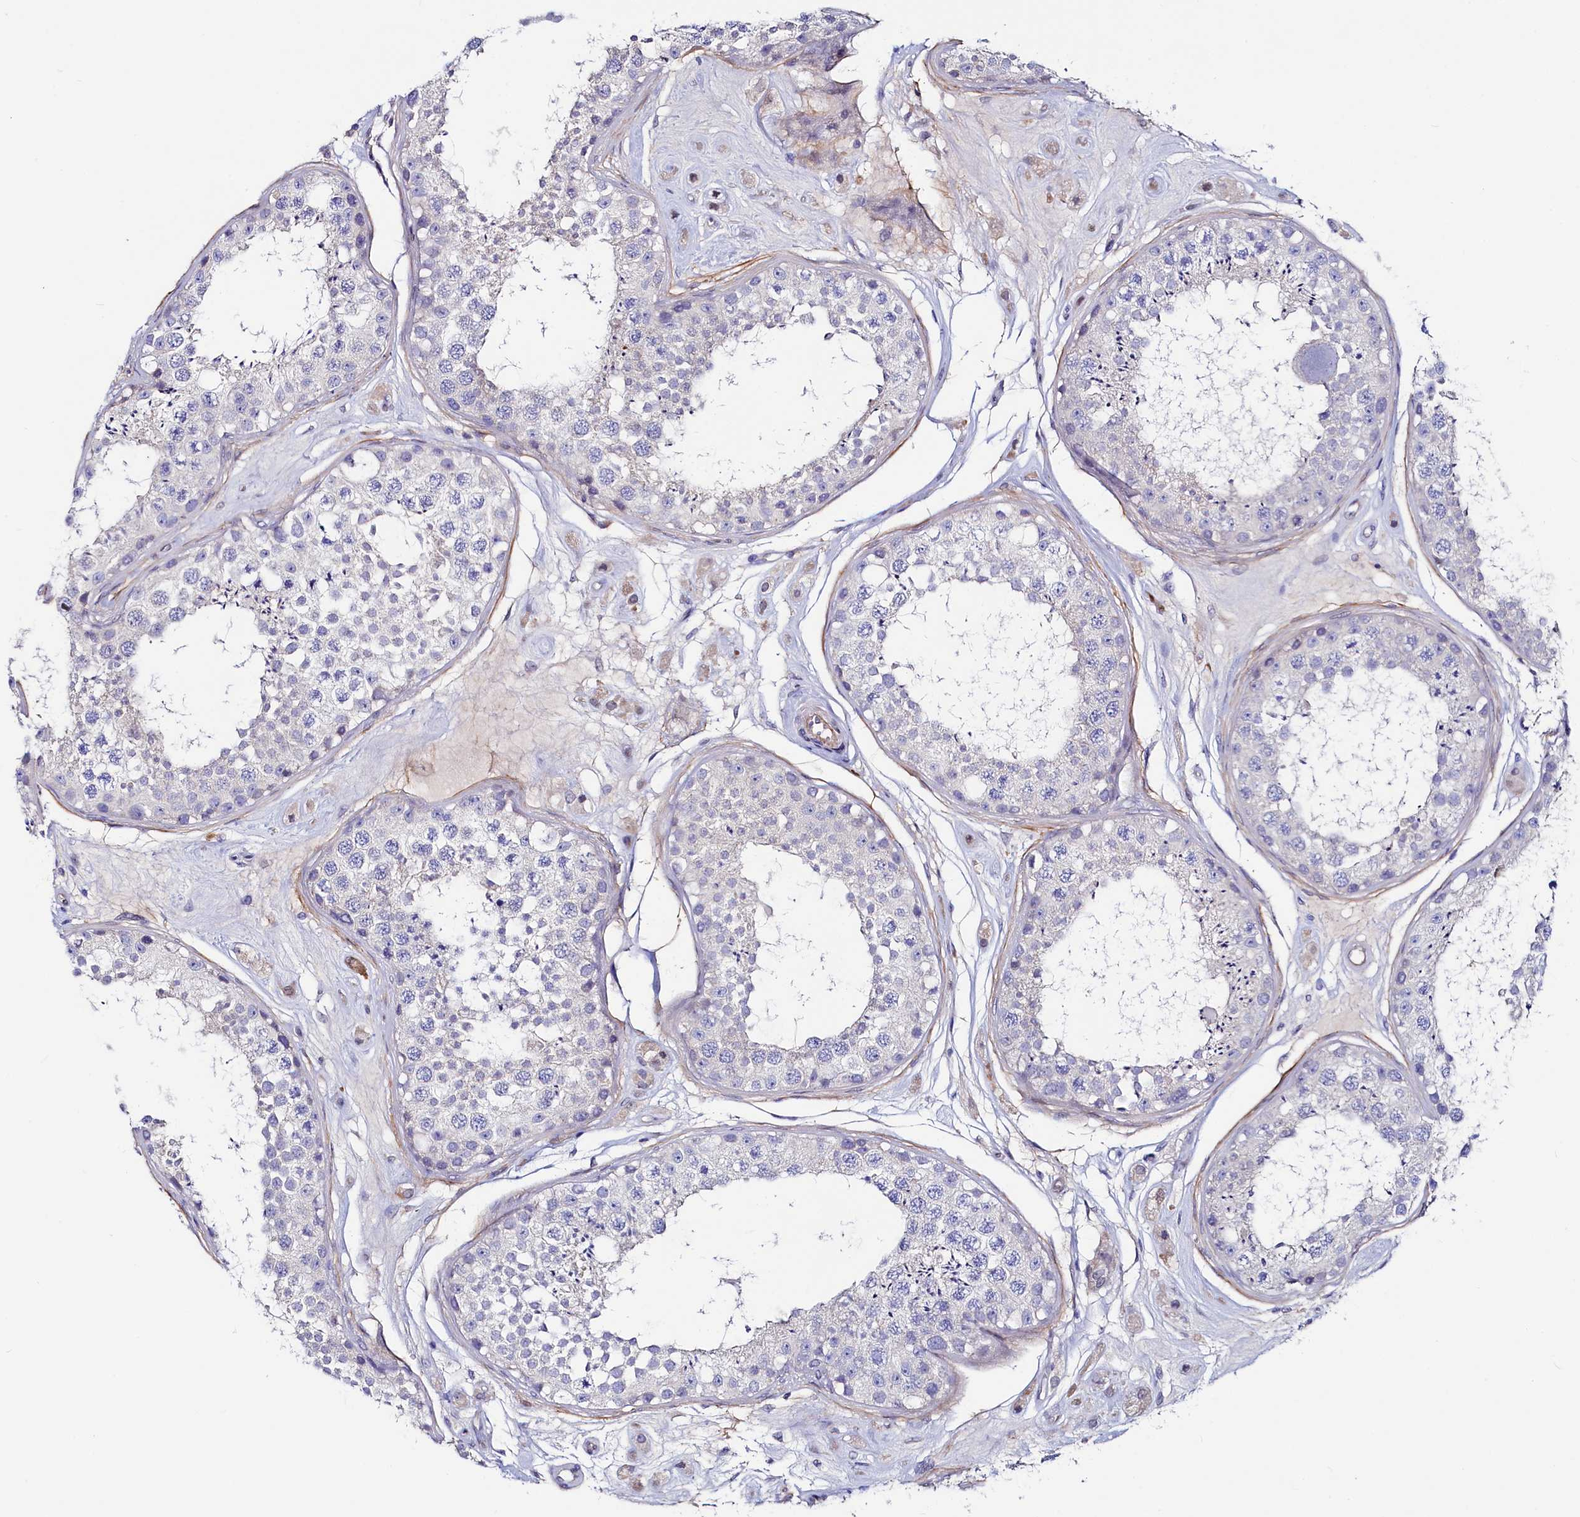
{"staining": {"intensity": "negative", "quantity": "none", "location": "none"}, "tissue": "testis", "cell_type": "Cells in seminiferous ducts", "image_type": "normal", "snomed": [{"axis": "morphology", "description": "Normal tissue, NOS"}, {"axis": "topography", "description": "Testis"}], "caption": "Human testis stained for a protein using immunohistochemistry (IHC) demonstrates no staining in cells in seminiferous ducts.", "gene": "ASTE1", "patient": {"sex": "male", "age": 25}}